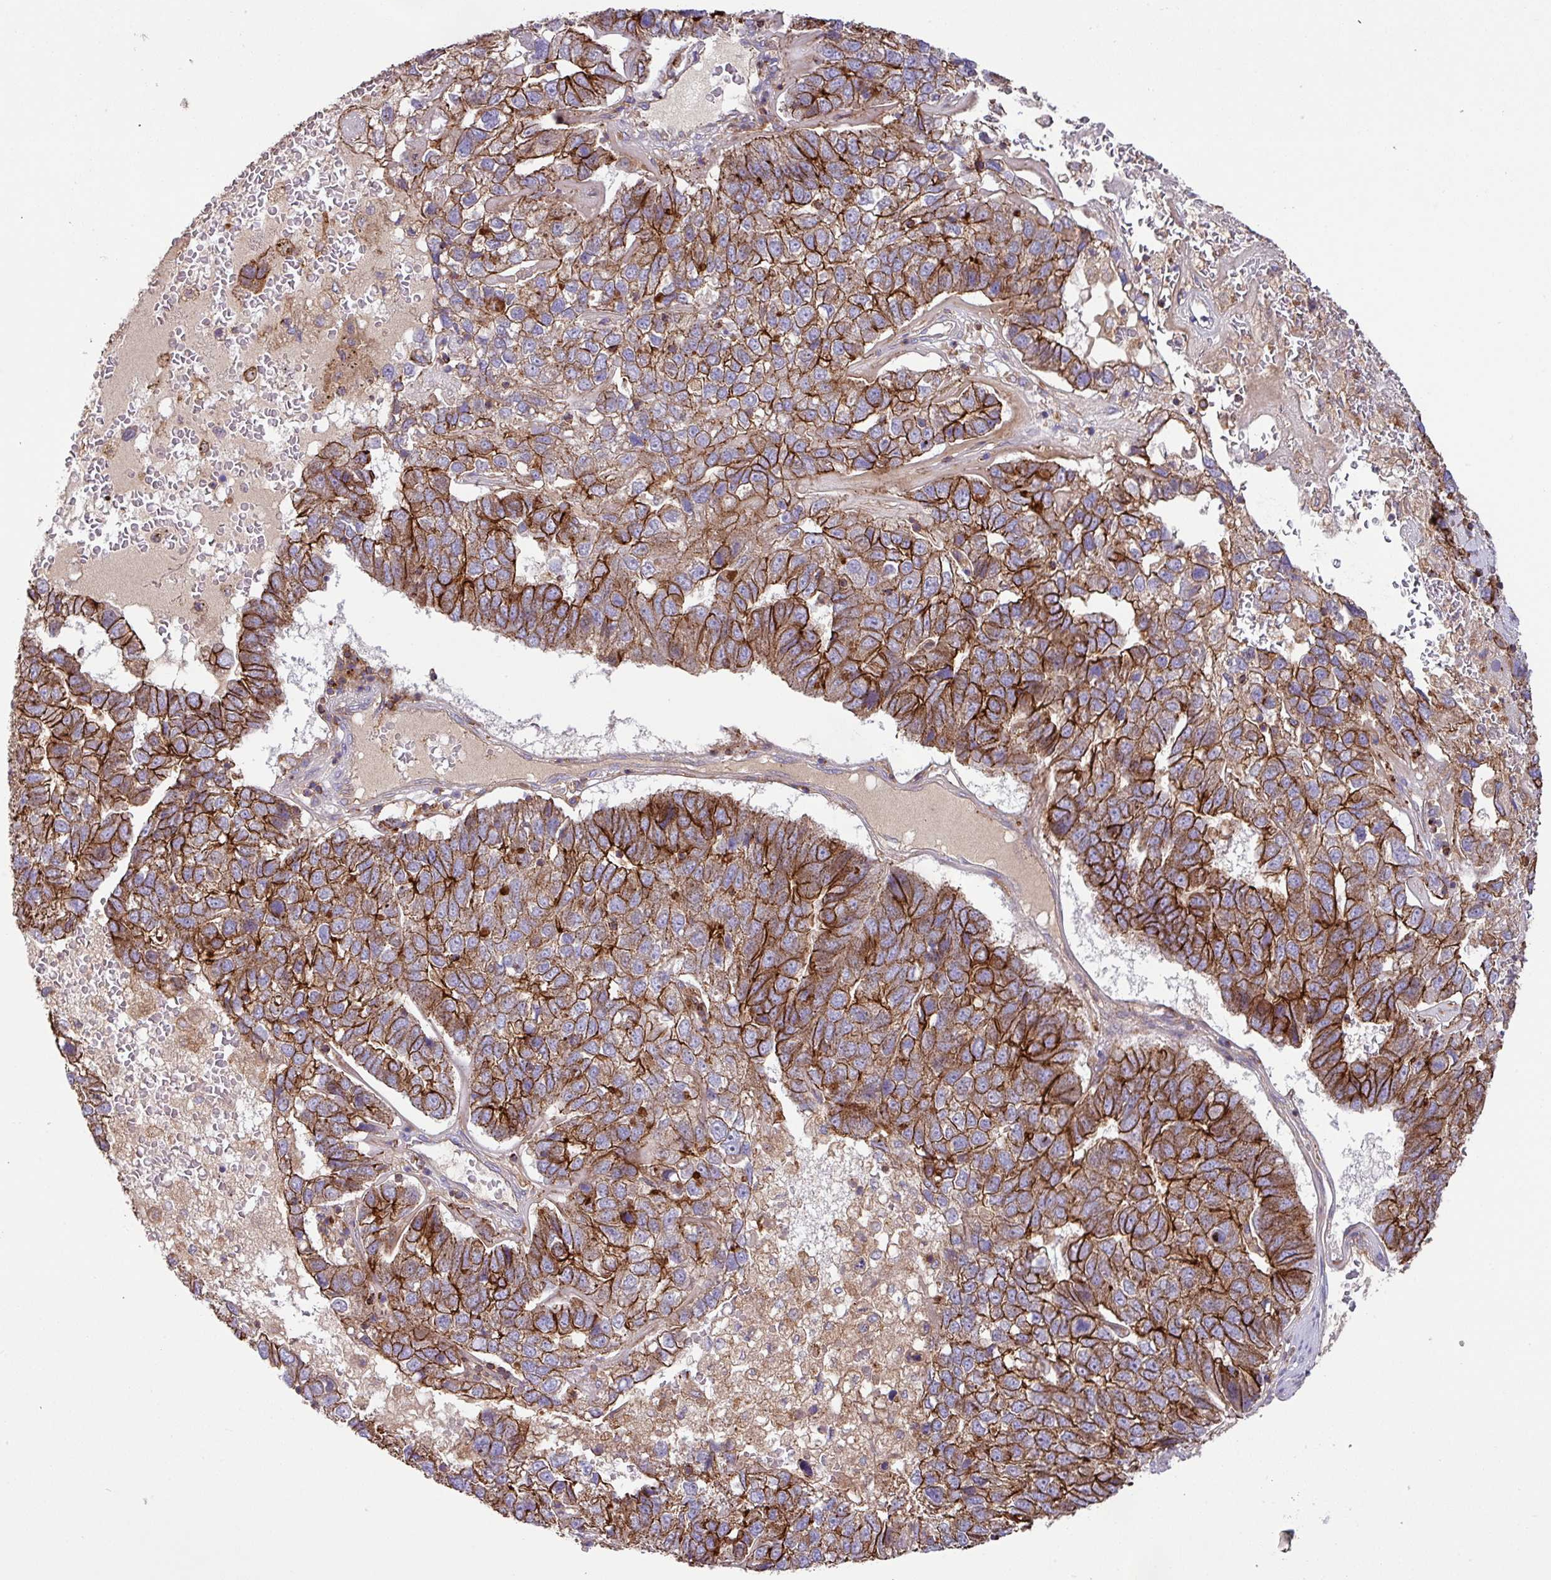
{"staining": {"intensity": "strong", "quantity": ">75%", "location": "cytoplasmic/membranous"}, "tissue": "pancreatic cancer", "cell_type": "Tumor cells", "image_type": "cancer", "snomed": [{"axis": "morphology", "description": "Adenocarcinoma, NOS"}, {"axis": "topography", "description": "Pancreas"}], "caption": "Immunohistochemical staining of human pancreatic cancer (adenocarcinoma) reveals high levels of strong cytoplasmic/membranous expression in approximately >75% of tumor cells. Immunohistochemistry (ihc) stains the protein of interest in brown and the nuclei are stained blue.", "gene": "RIC1", "patient": {"sex": "female", "age": 61}}